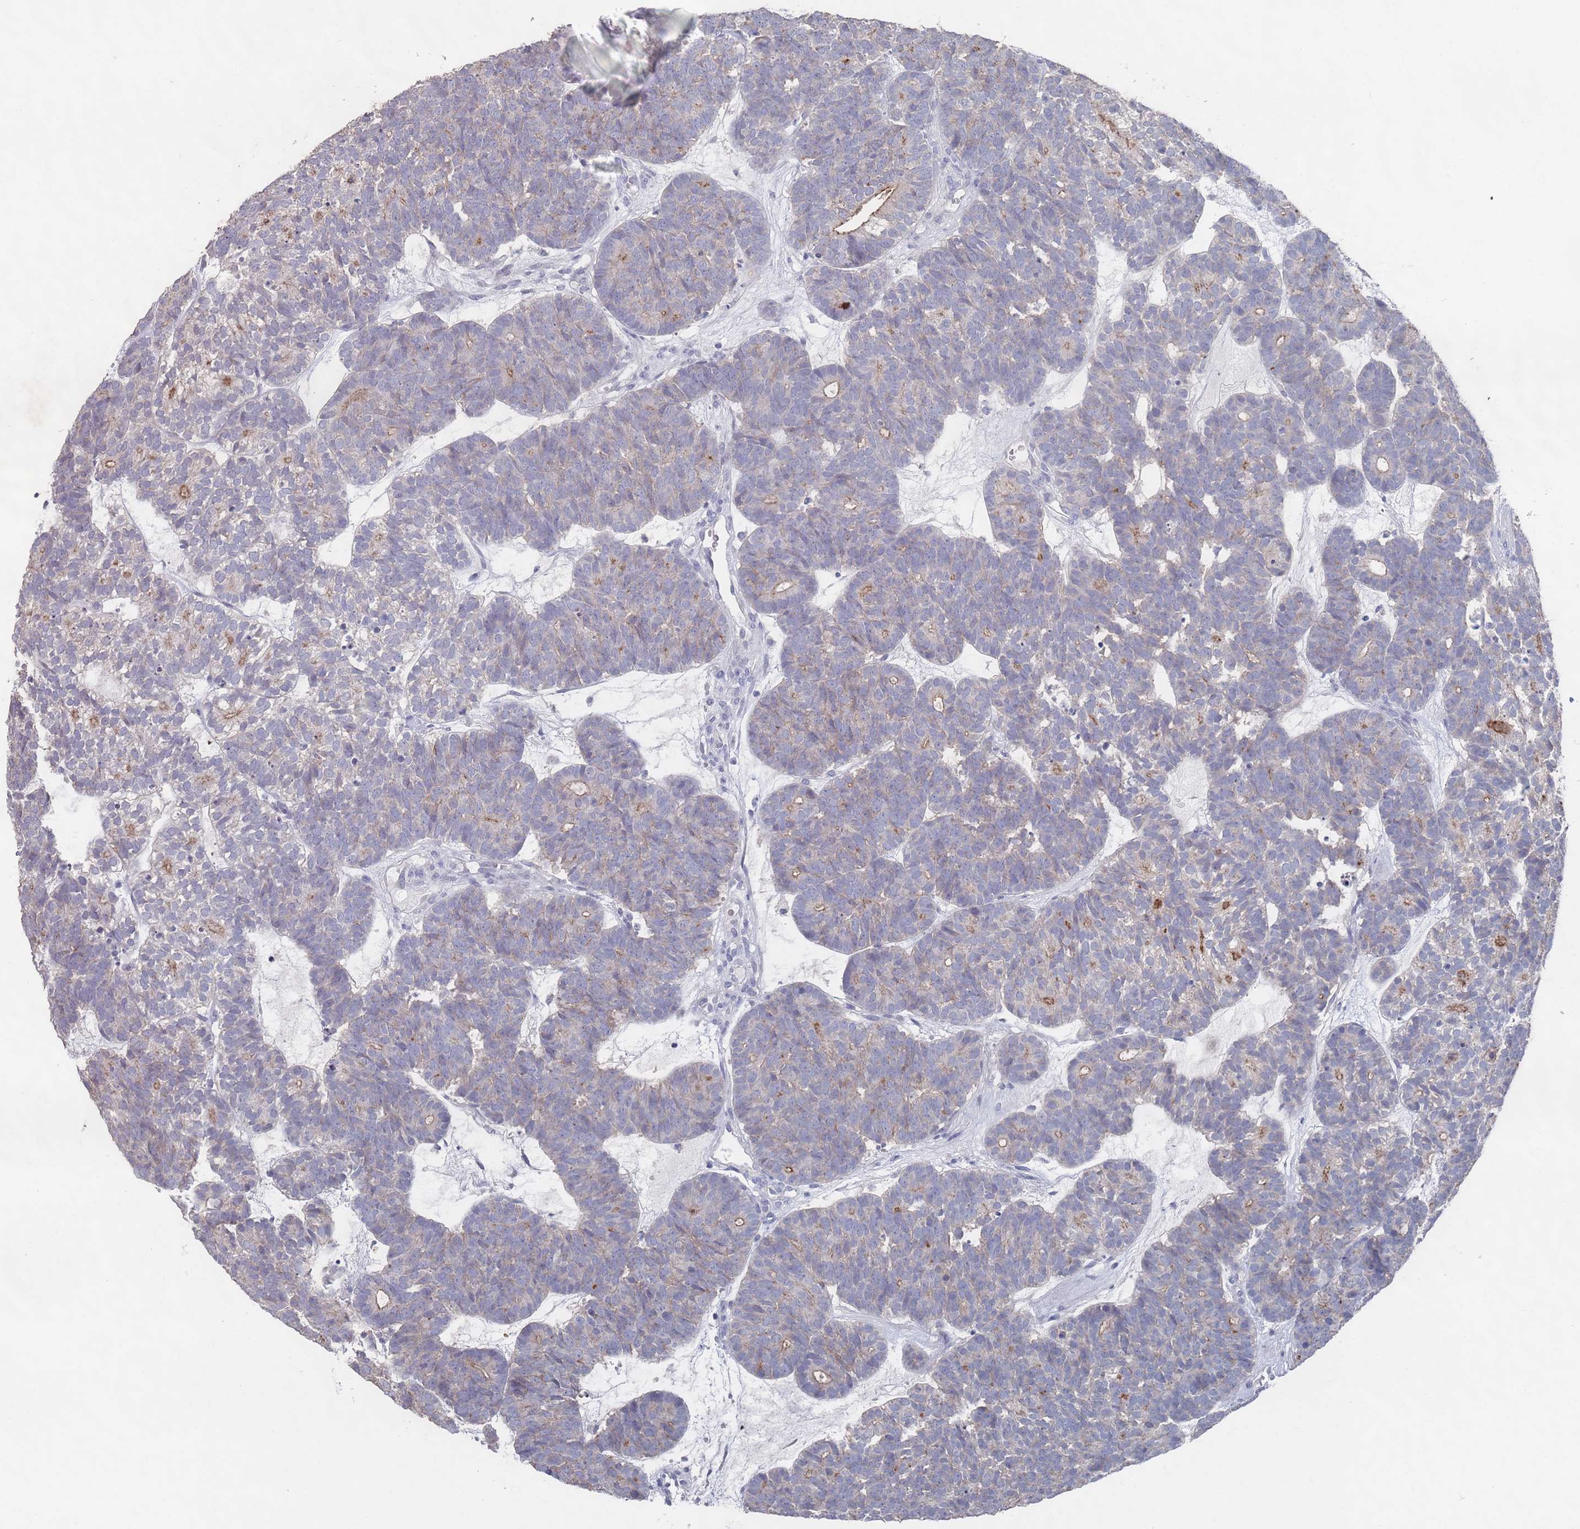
{"staining": {"intensity": "moderate", "quantity": "<25%", "location": "cytoplasmic/membranous"}, "tissue": "head and neck cancer", "cell_type": "Tumor cells", "image_type": "cancer", "snomed": [{"axis": "morphology", "description": "Adenocarcinoma, NOS"}, {"axis": "topography", "description": "Head-Neck"}], "caption": "Head and neck cancer (adenocarcinoma) stained with a protein marker exhibits moderate staining in tumor cells.", "gene": "PROM2", "patient": {"sex": "female", "age": 81}}